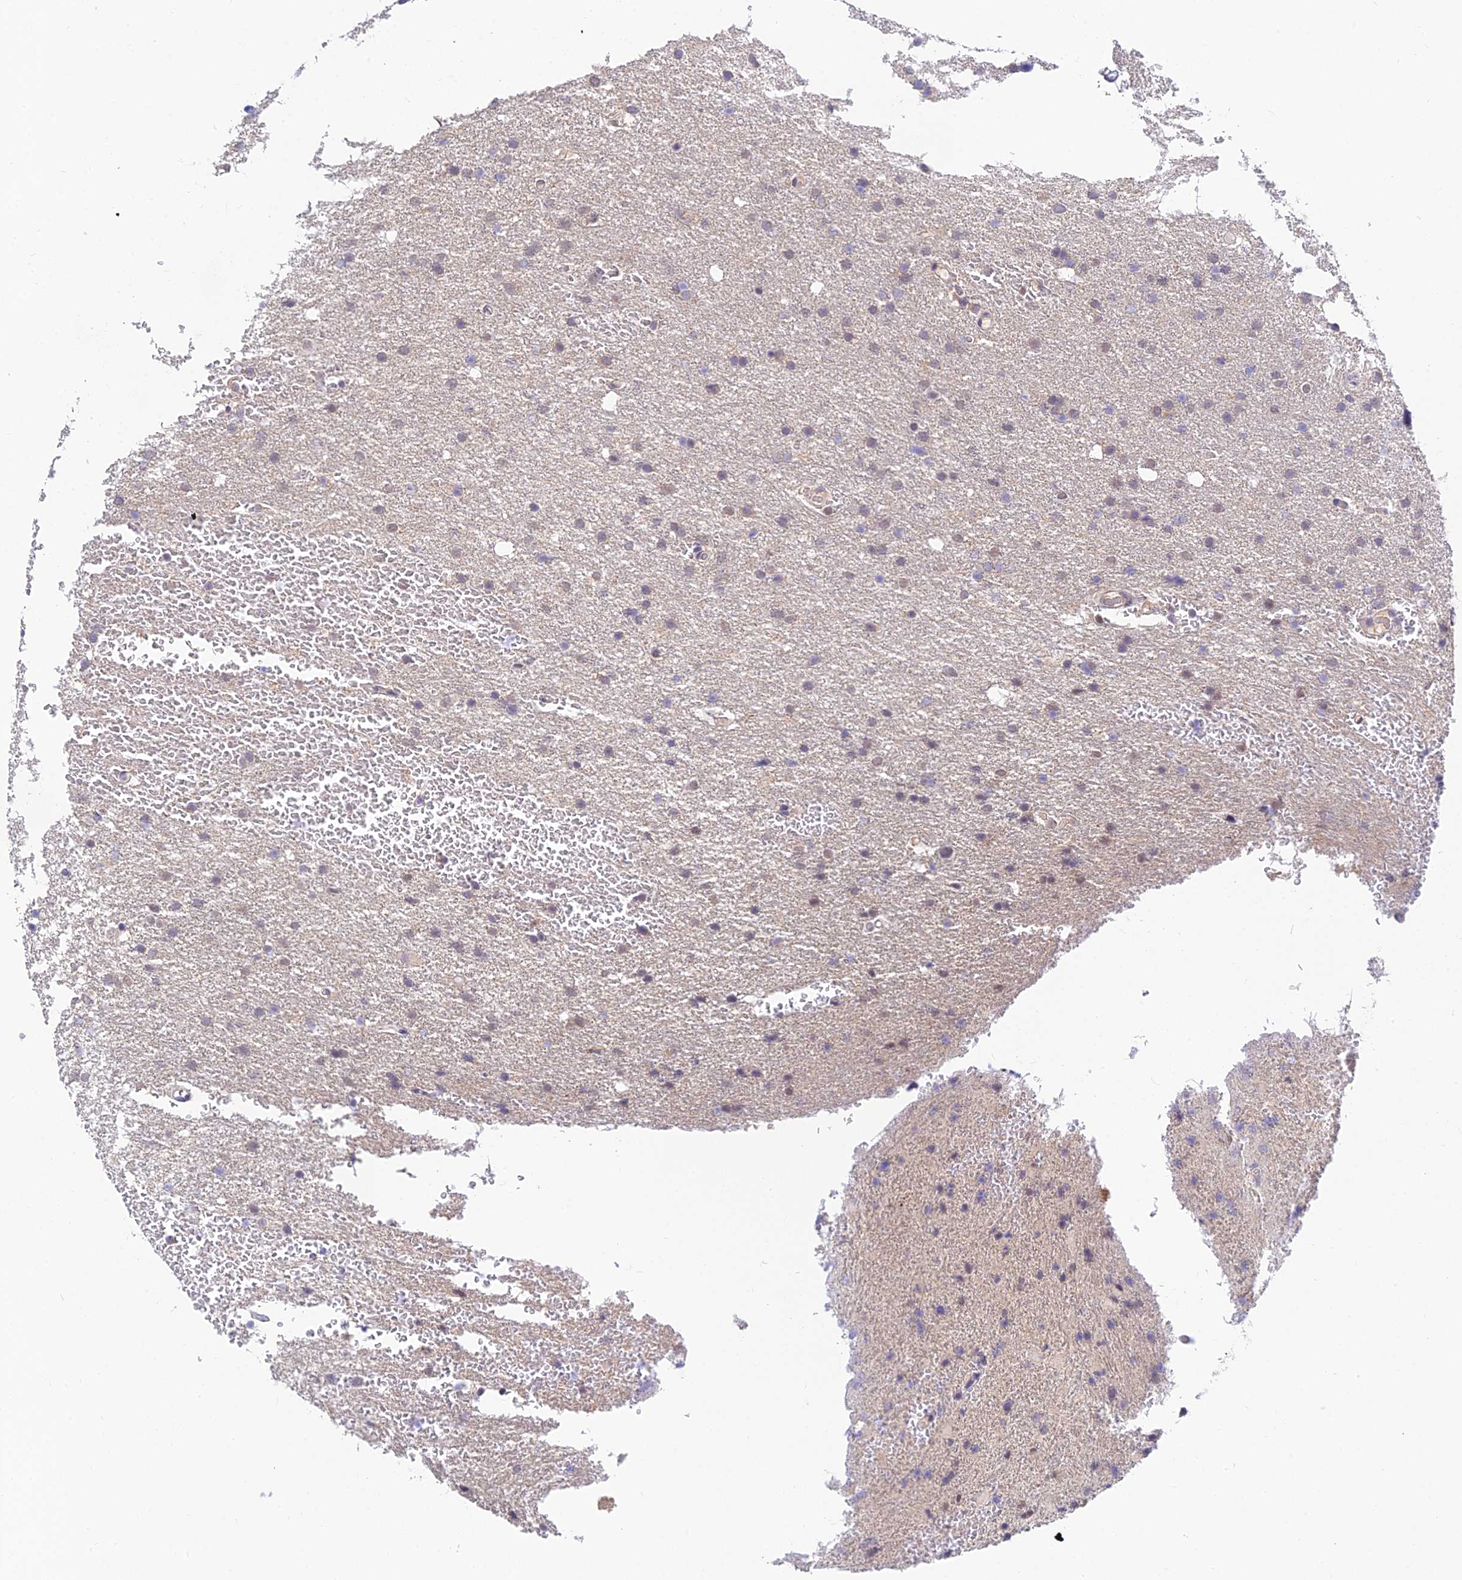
{"staining": {"intensity": "negative", "quantity": "none", "location": "none"}, "tissue": "glioma", "cell_type": "Tumor cells", "image_type": "cancer", "snomed": [{"axis": "morphology", "description": "Glioma, malignant, High grade"}, {"axis": "topography", "description": "Cerebral cortex"}], "caption": "DAB (3,3'-diaminobenzidine) immunohistochemical staining of human malignant glioma (high-grade) exhibits no significant expression in tumor cells. (DAB IHC with hematoxylin counter stain).", "gene": "HOXB1", "patient": {"sex": "female", "age": 36}}